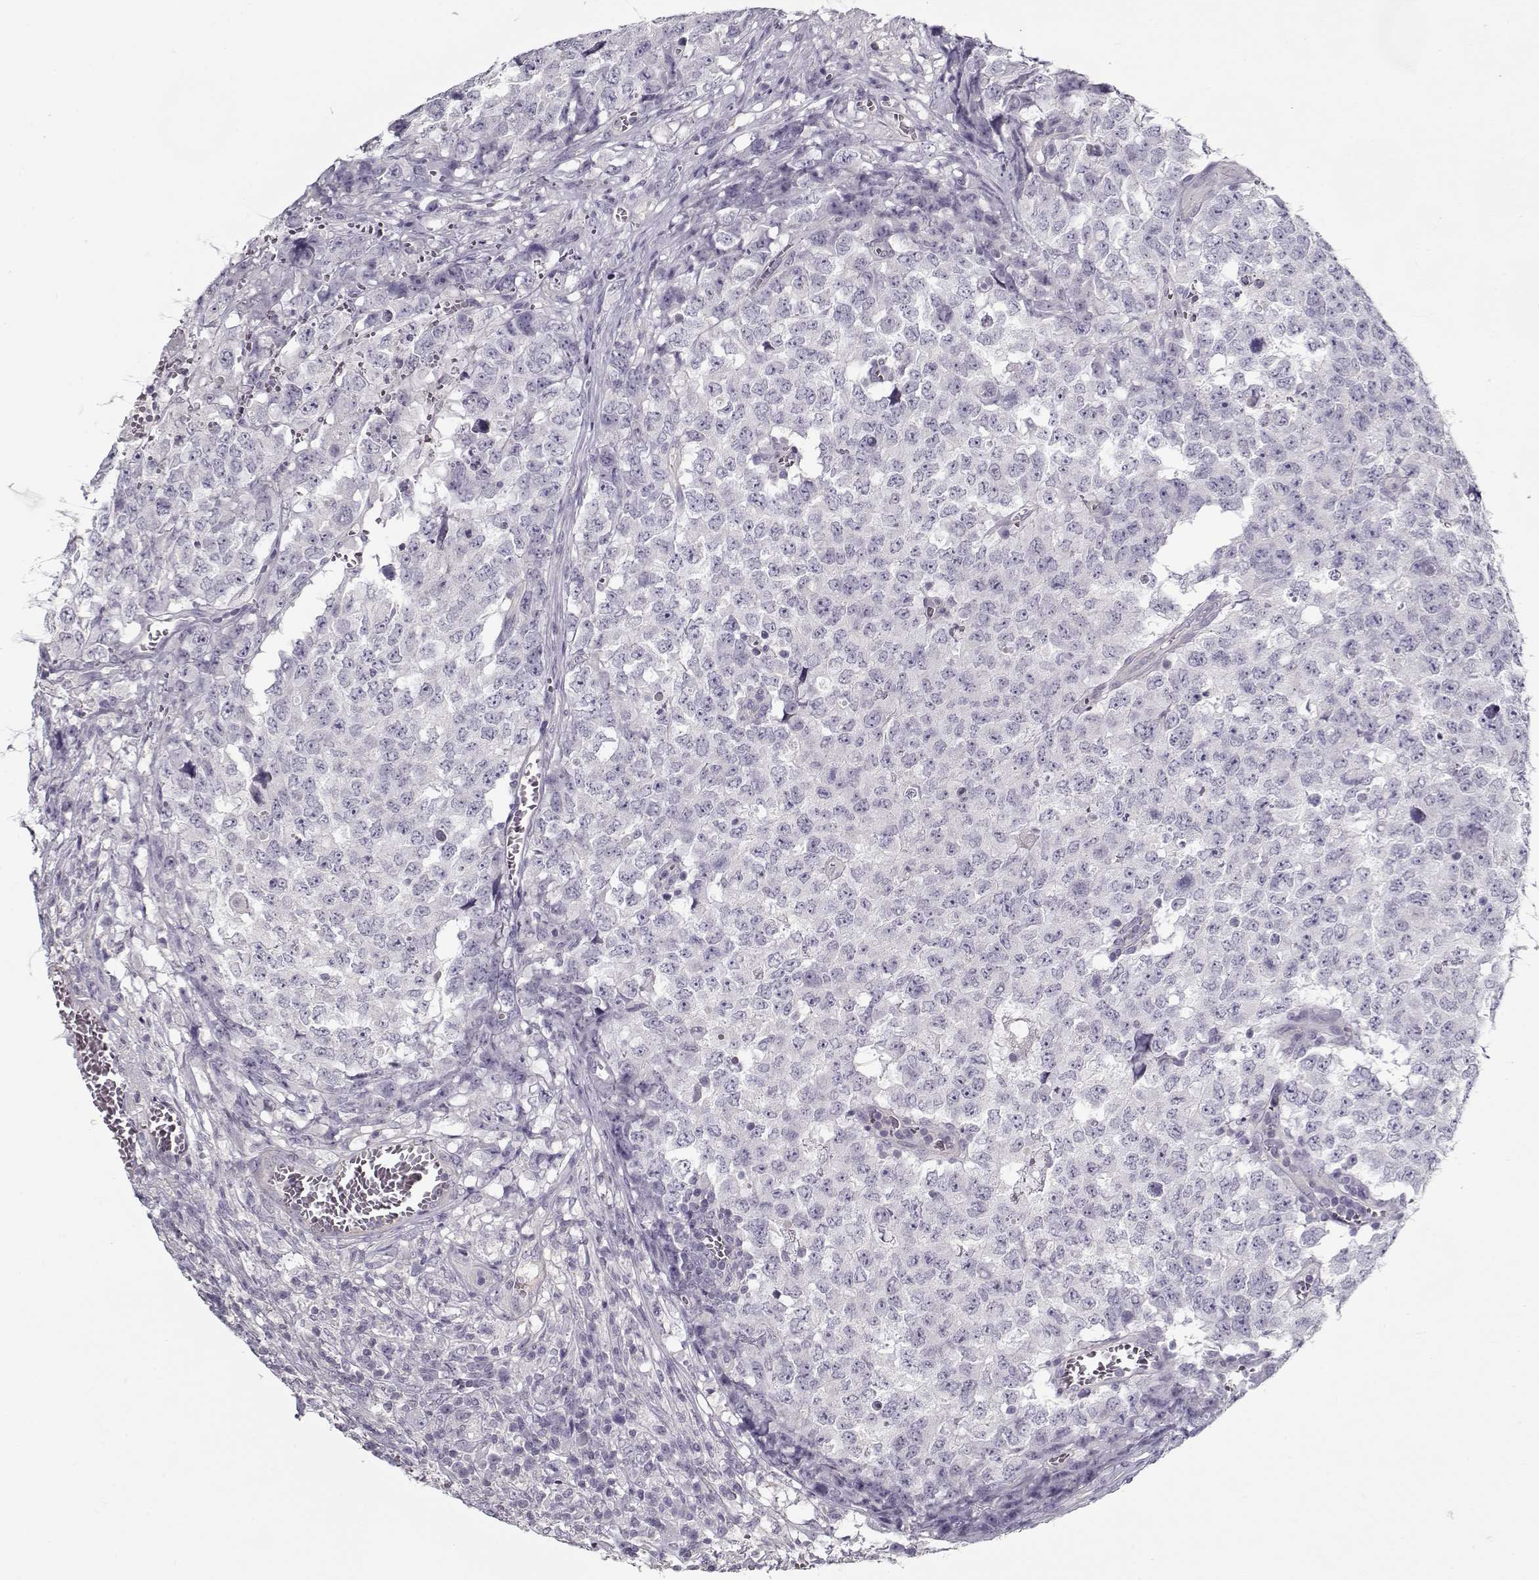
{"staining": {"intensity": "negative", "quantity": "none", "location": "none"}, "tissue": "testis cancer", "cell_type": "Tumor cells", "image_type": "cancer", "snomed": [{"axis": "morphology", "description": "Carcinoma, Embryonal, NOS"}, {"axis": "topography", "description": "Testis"}], "caption": "DAB (3,3'-diaminobenzidine) immunohistochemical staining of human testis cancer shows no significant positivity in tumor cells.", "gene": "CCDC136", "patient": {"sex": "male", "age": 23}}